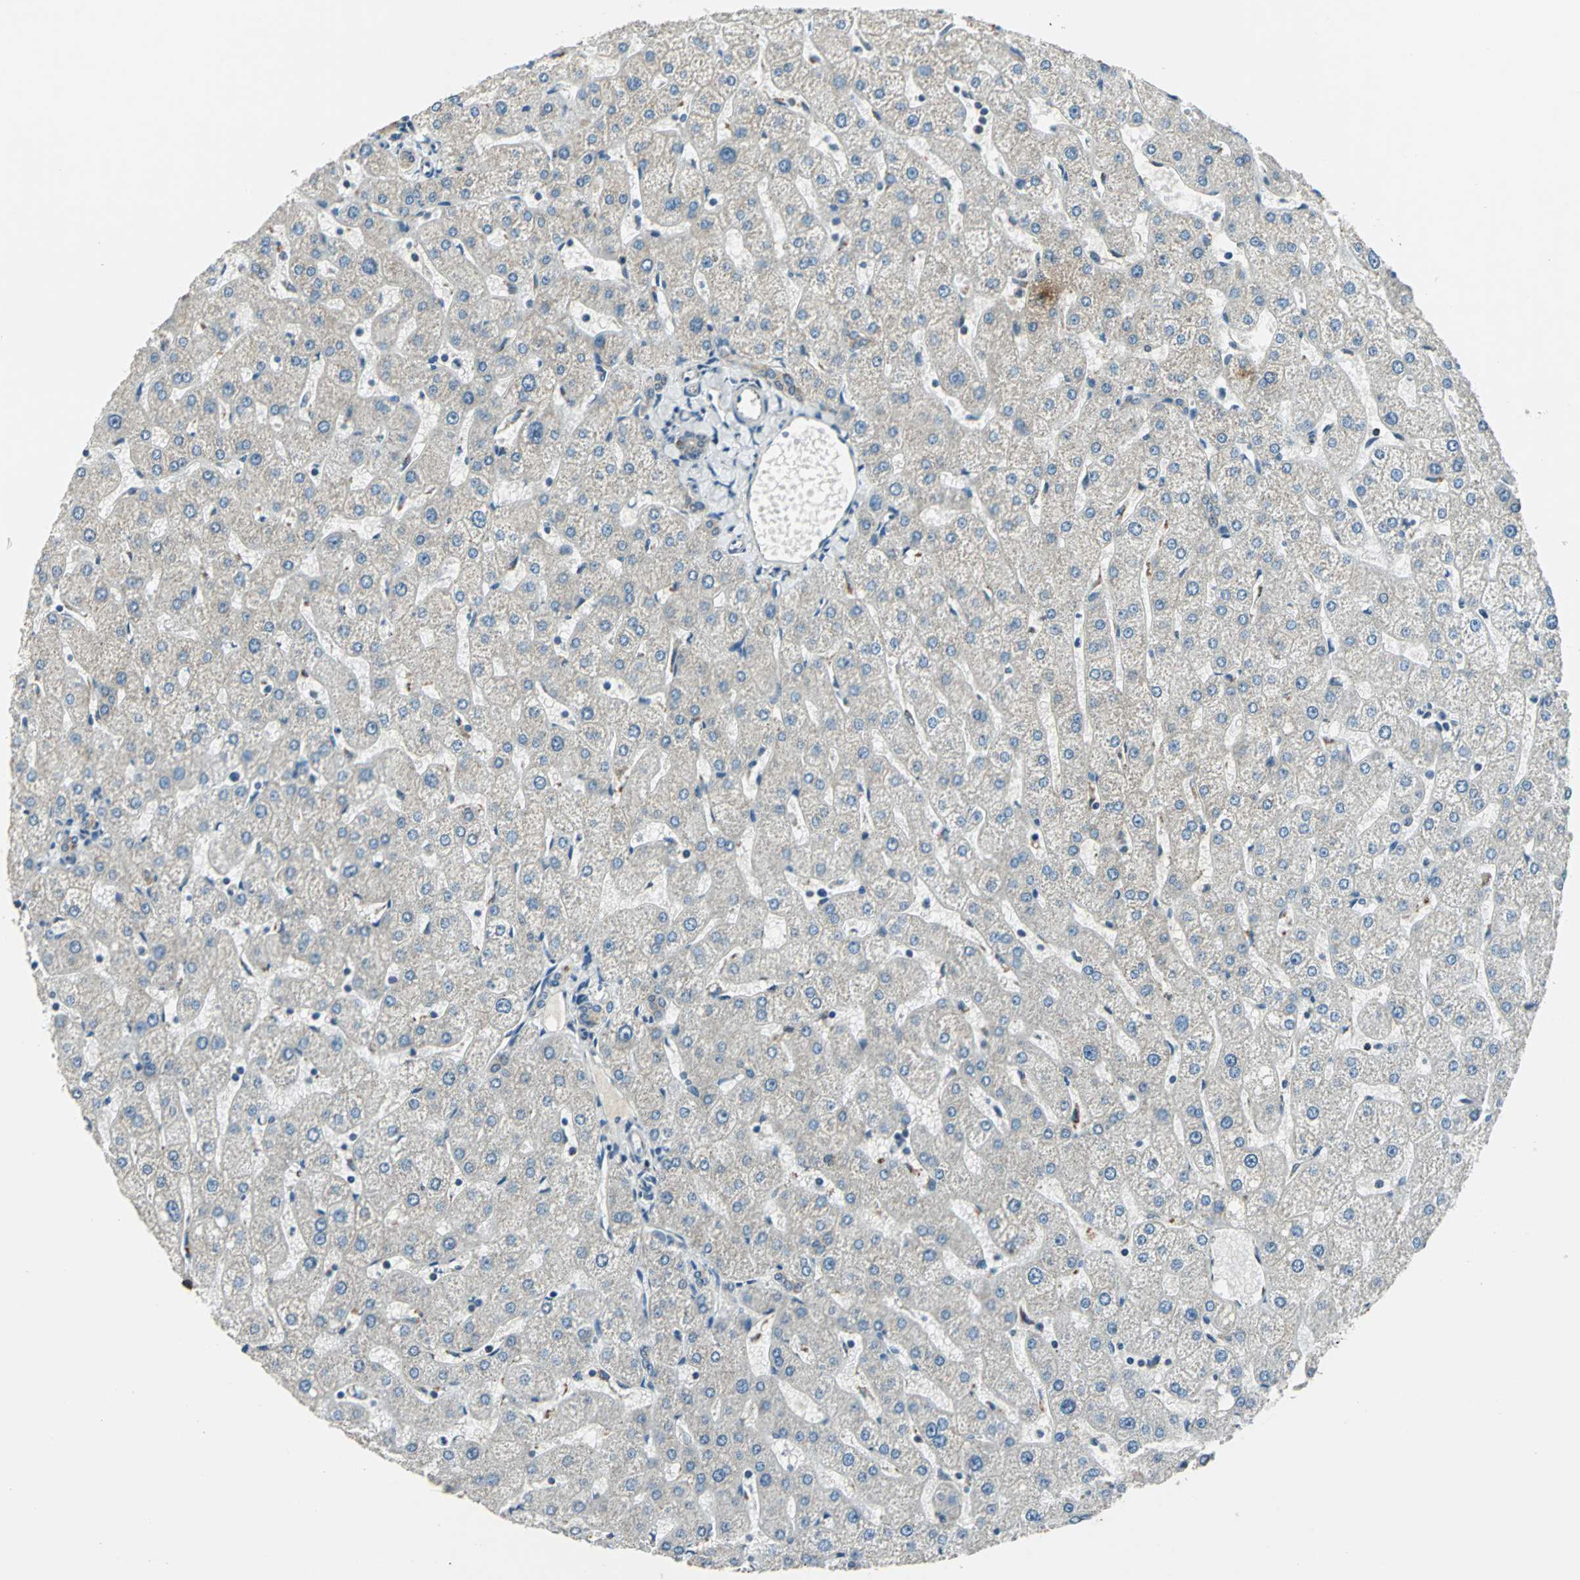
{"staining": {"intensity": "weak", "quantity": ">75%", "location": "cytoplasmic/membranous"}, "tissue": "liver", "cell_type": "Cholangiocytes", "image_type": "normal", "snomed": [{"axis": "morphology", "description": "Normal tissue, NOS"}, {"axis": "topography", "description": "Liver"}], "caption": "Cholangiocytes demonstrate low levels of weak cytoplasmic/membranous staining in approximately >75% of cells in benign liver. The staining was performed using DAB (3,3'-diaminobenzidine) to visualize the protein expression in brown, while the nuclei were stained in blue with hematoxylin (Magnification: 20x).", "gene": "NUDT2", "patient": {"sex": "male", "age": 67}}